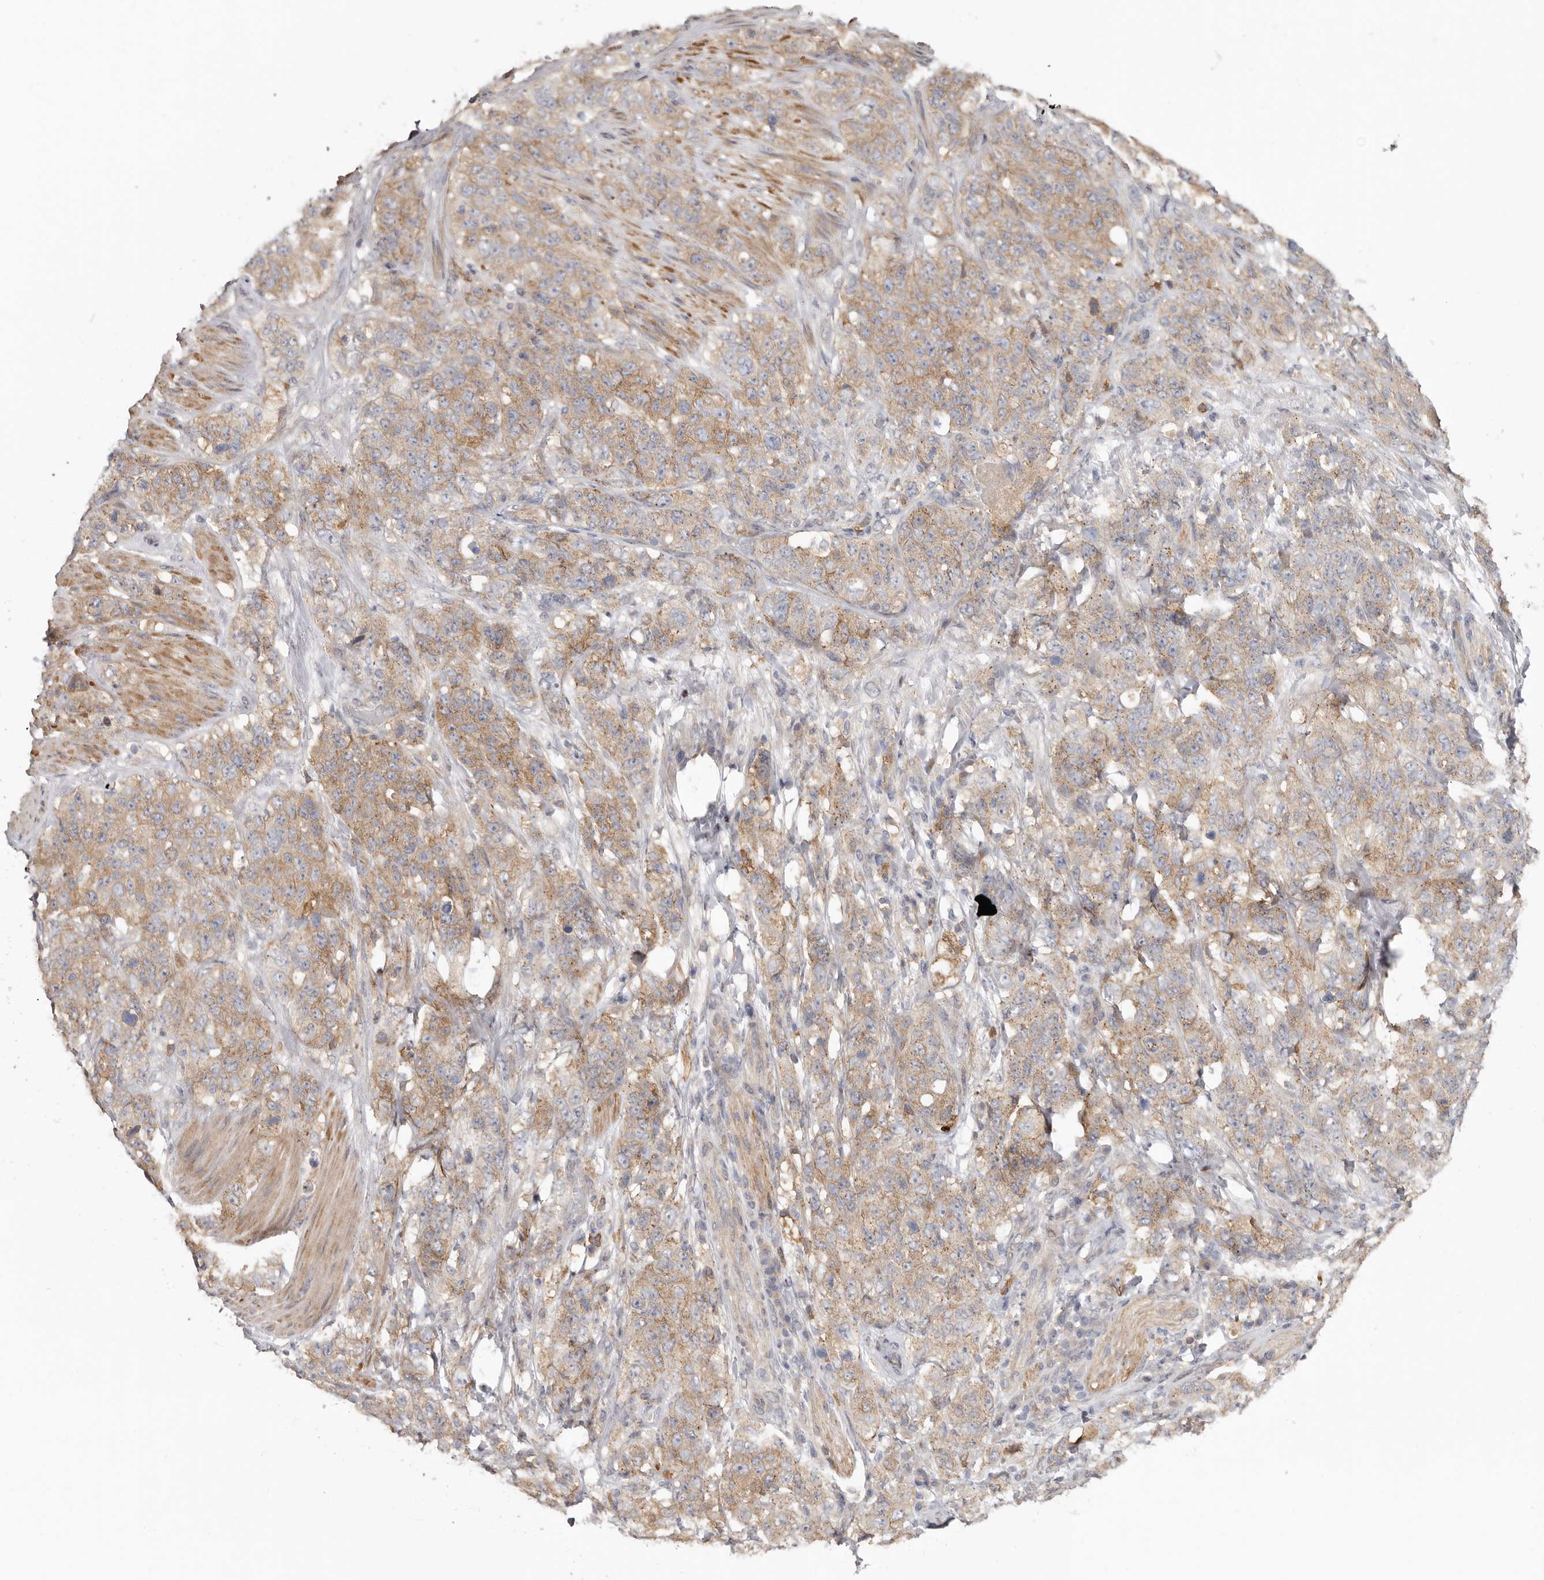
{"staining": {"intensity": "moderate", "quantity": ">75%", "location": "cytoplasmic/membranous"}, "tissue": "stomach cancer", "cell_type": "Tumor cells", "image_type": "cancer", "snomed": [{"axis": "morphology", "description": "Adenocarcinoma, NOS"}, {"axis": "topography", "description": "Stomach"}], "caption": "The micrograph displays immunohistochemical staining of stomach adenocarcinoma. There is moderate cytoplasmic/membranous positivity is appreciated in approximately >75% of tumor cells. (IHC, brightfield microscopy, high magnification).", "gene": "MSRB2", "patient": {"sex": "male", "age": 48}}